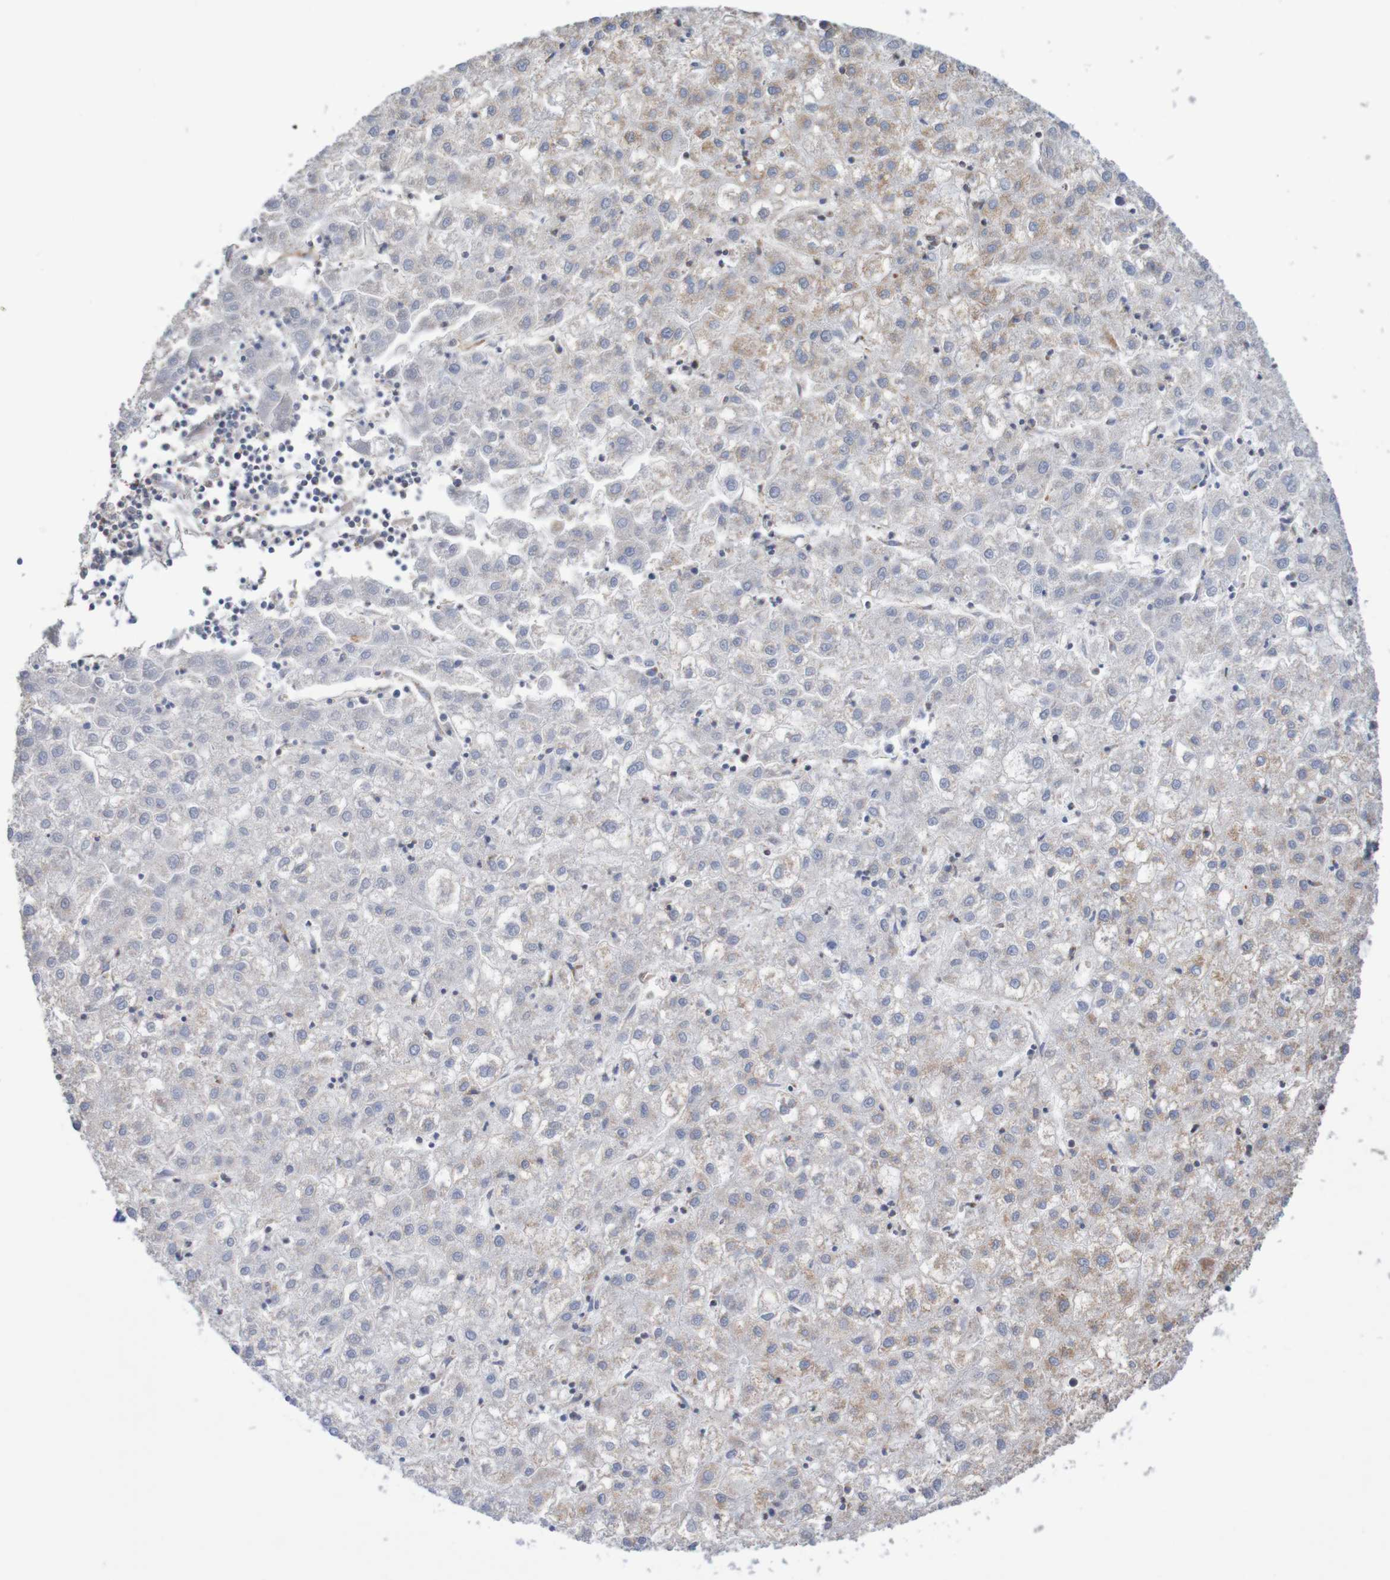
{"staining": {"intensity": "weak", "quantity": "<25%", "location": "cytoplasmic/membranous"}, "tissue": "liver cancer", "cell_type": "Tumor cells", "image_type": "cancer", "snomed": [{"axis": "morphology", "description": "Carcinoma, Hepatocellular, NOS"}, {"axis": "topography", "description": "Liver"}], "caption": "A photomicrograph of liver cancer (hepatocellular carcinoma) stained for a protein demonstrates no brown staining in tumor cells.", "gene": "MMEL1", "patient": {"sex": "male", "age": 72}}